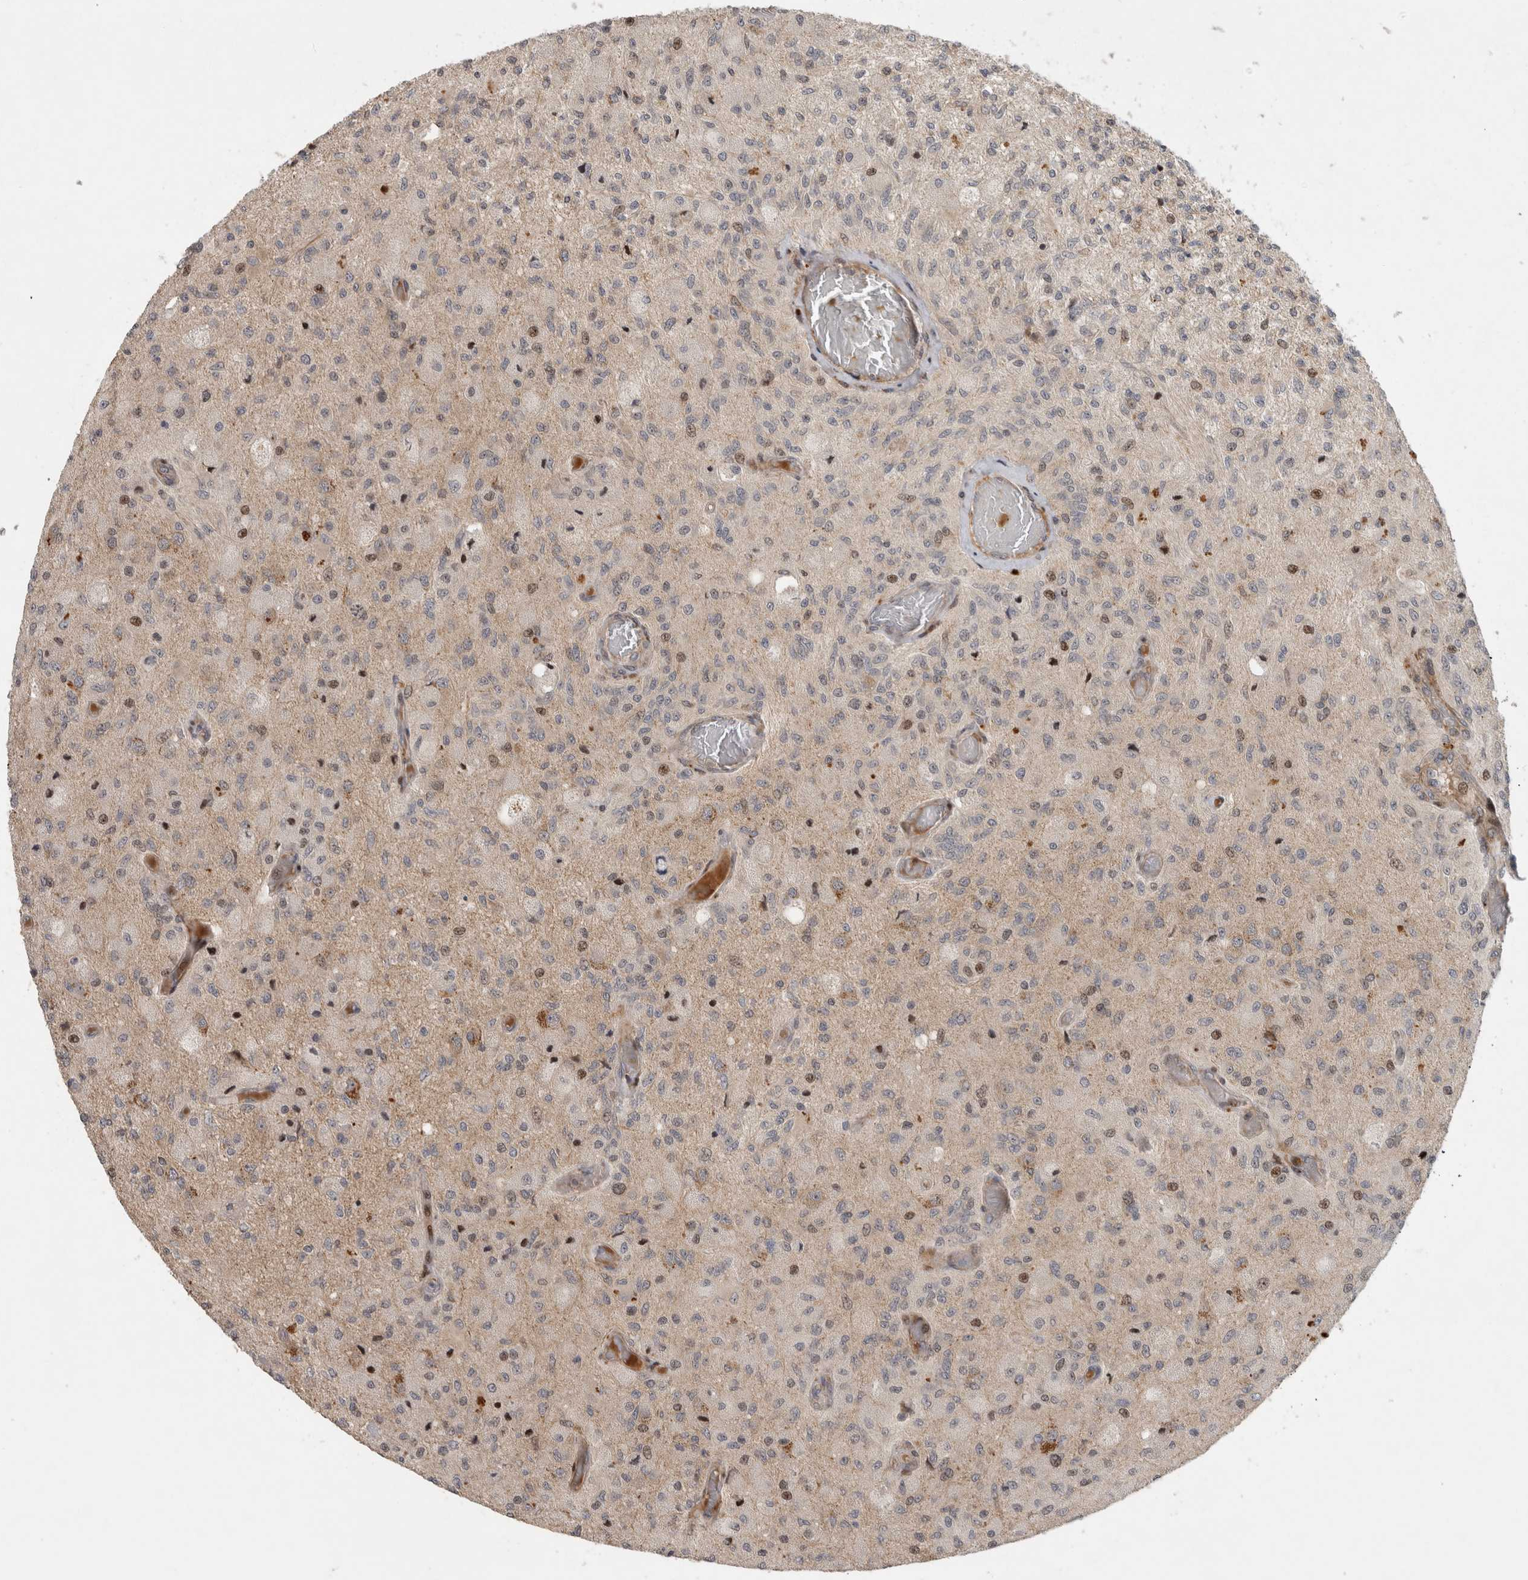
{"staining": {"intensity": "weak", "quantity": "<25%", "location": "nuclear"}, "tissue": "glioma", "cell_type": "Tumor cells", "image_type": "cancer", "snomed": [{"axis": "morphology", "description": "Normal tissue, NOS"}, {"axis": "morphology", "description": "Glioma, malignant, High grade"}, {"axis": "topography", "description": "Cerebral cortex"}], "caption": "Immunohistochemistry image of neoplastic tissue: human malignant glioma (high-grade) stained with DAB (3,3'-diaminobenzidine) demonstrates no significant protein positivity in tumor cells. (Stains: DAB (3,3'-diaminobenzidine) IHC with hematoxylin counter stain, Microscopy: brightfield microscopy at high magnification).", "gene": "INSRR", "patient": {"sex": "male", "age": 77}}